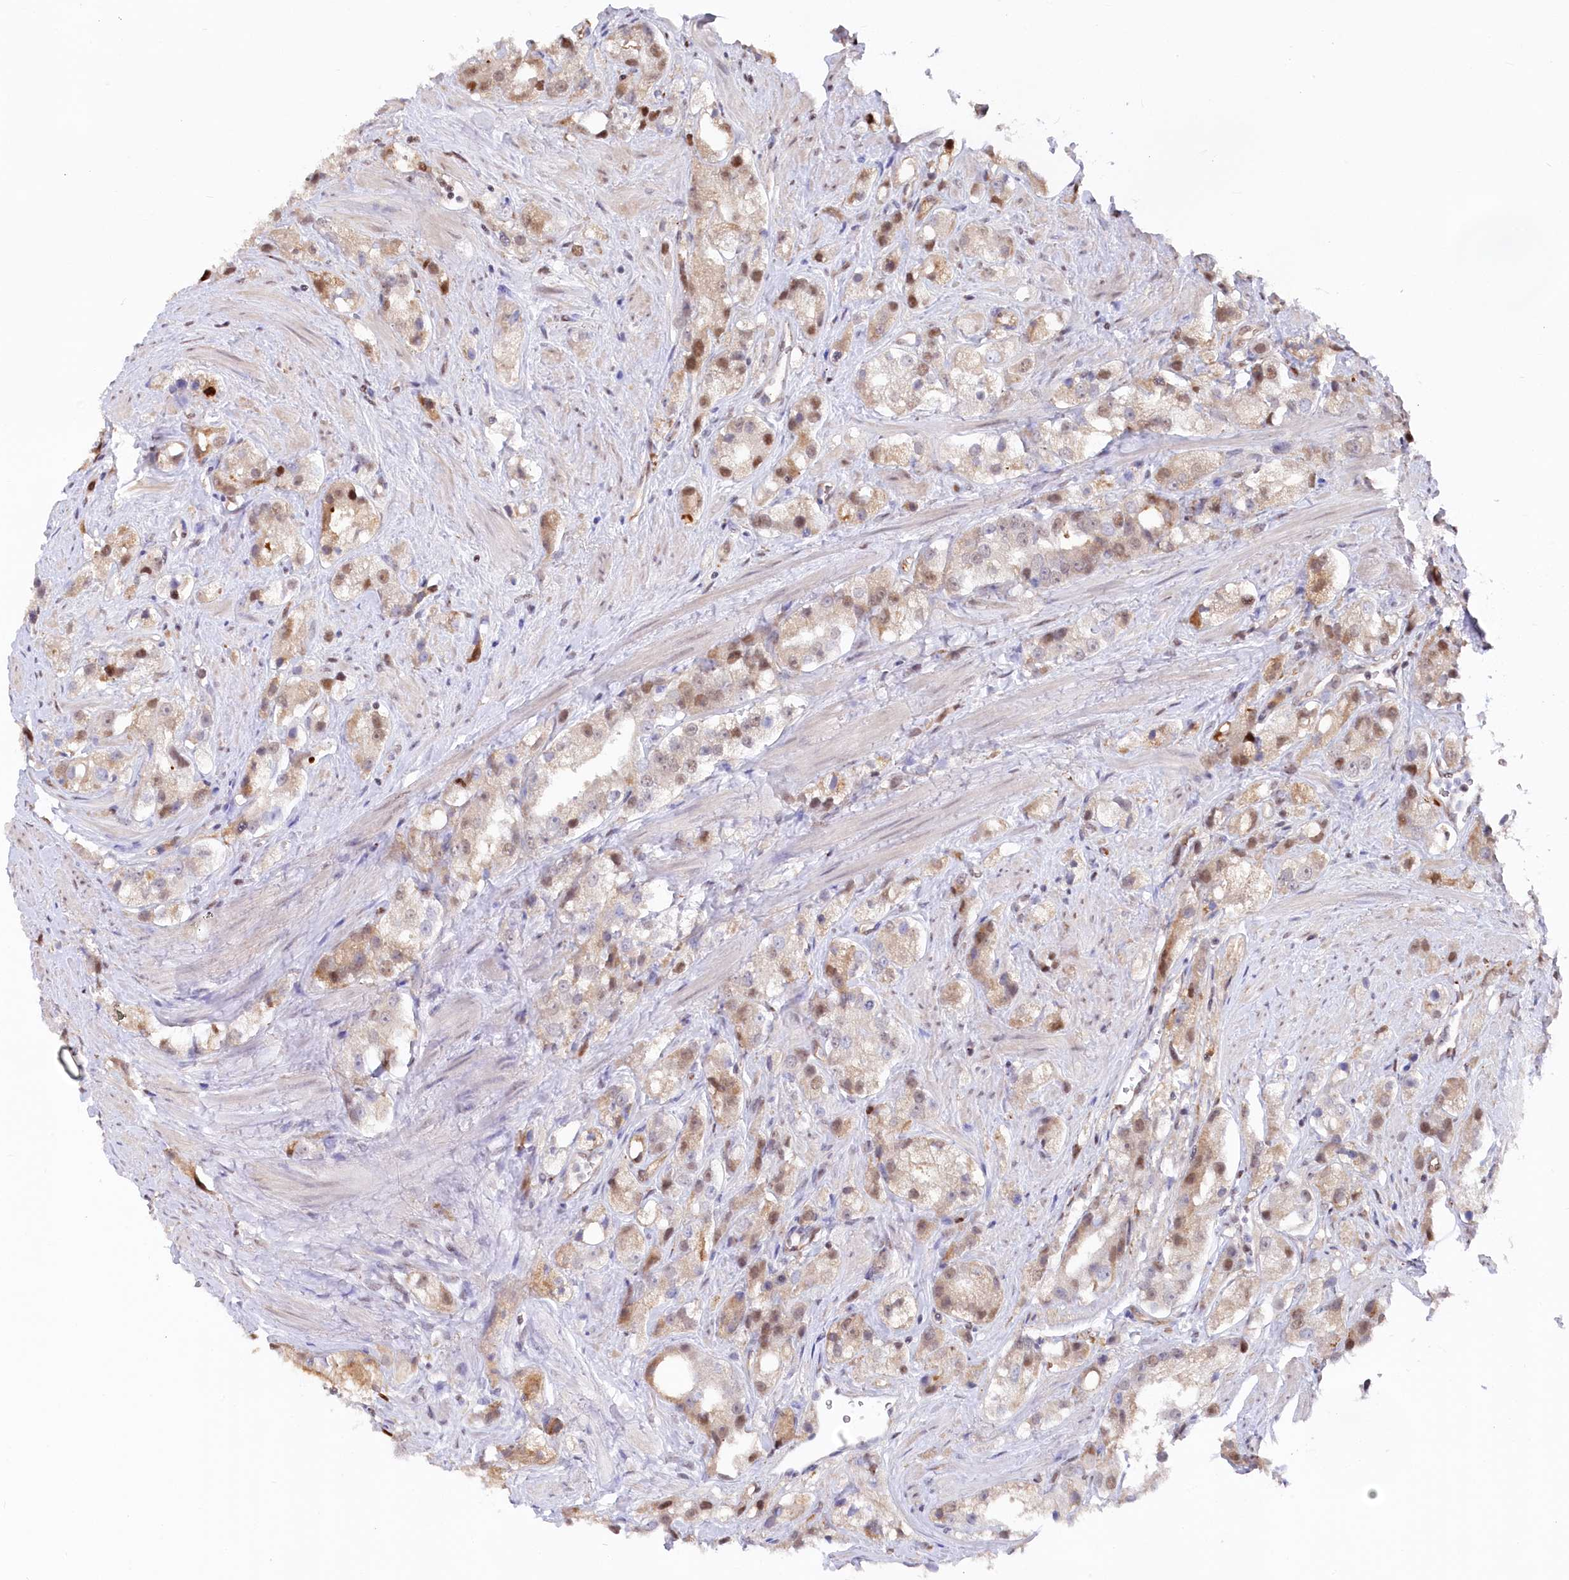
{"staining": {"intensity": "moderate", "quantity": "<25%", "location": "cytoplasmic/membranous,nuclear"}, "tissue": "prostate cancer", "cell_type": "Tumor cells", "image_type": "cancer", "snomed": [{"axis": "morphology", "description": "Adenocarcinoma, NOS"}, {"axis": "topography", "description": "Prostate"}], "caption": "High-power microscopy captured an immunohistochemistry (IHC) histopathology image of adenocarcinoma (prostate), revealing moderate cytoplasmic/membranous and nuclear expression in approximately <25% of tumor cells. The staining is performed using DAB brown chromogen to label protein expression. The nuclei are counter-stained blue using hematoxylin.", "gene": "PSMA1", "patient": {"sex": "male", "age": 79}}